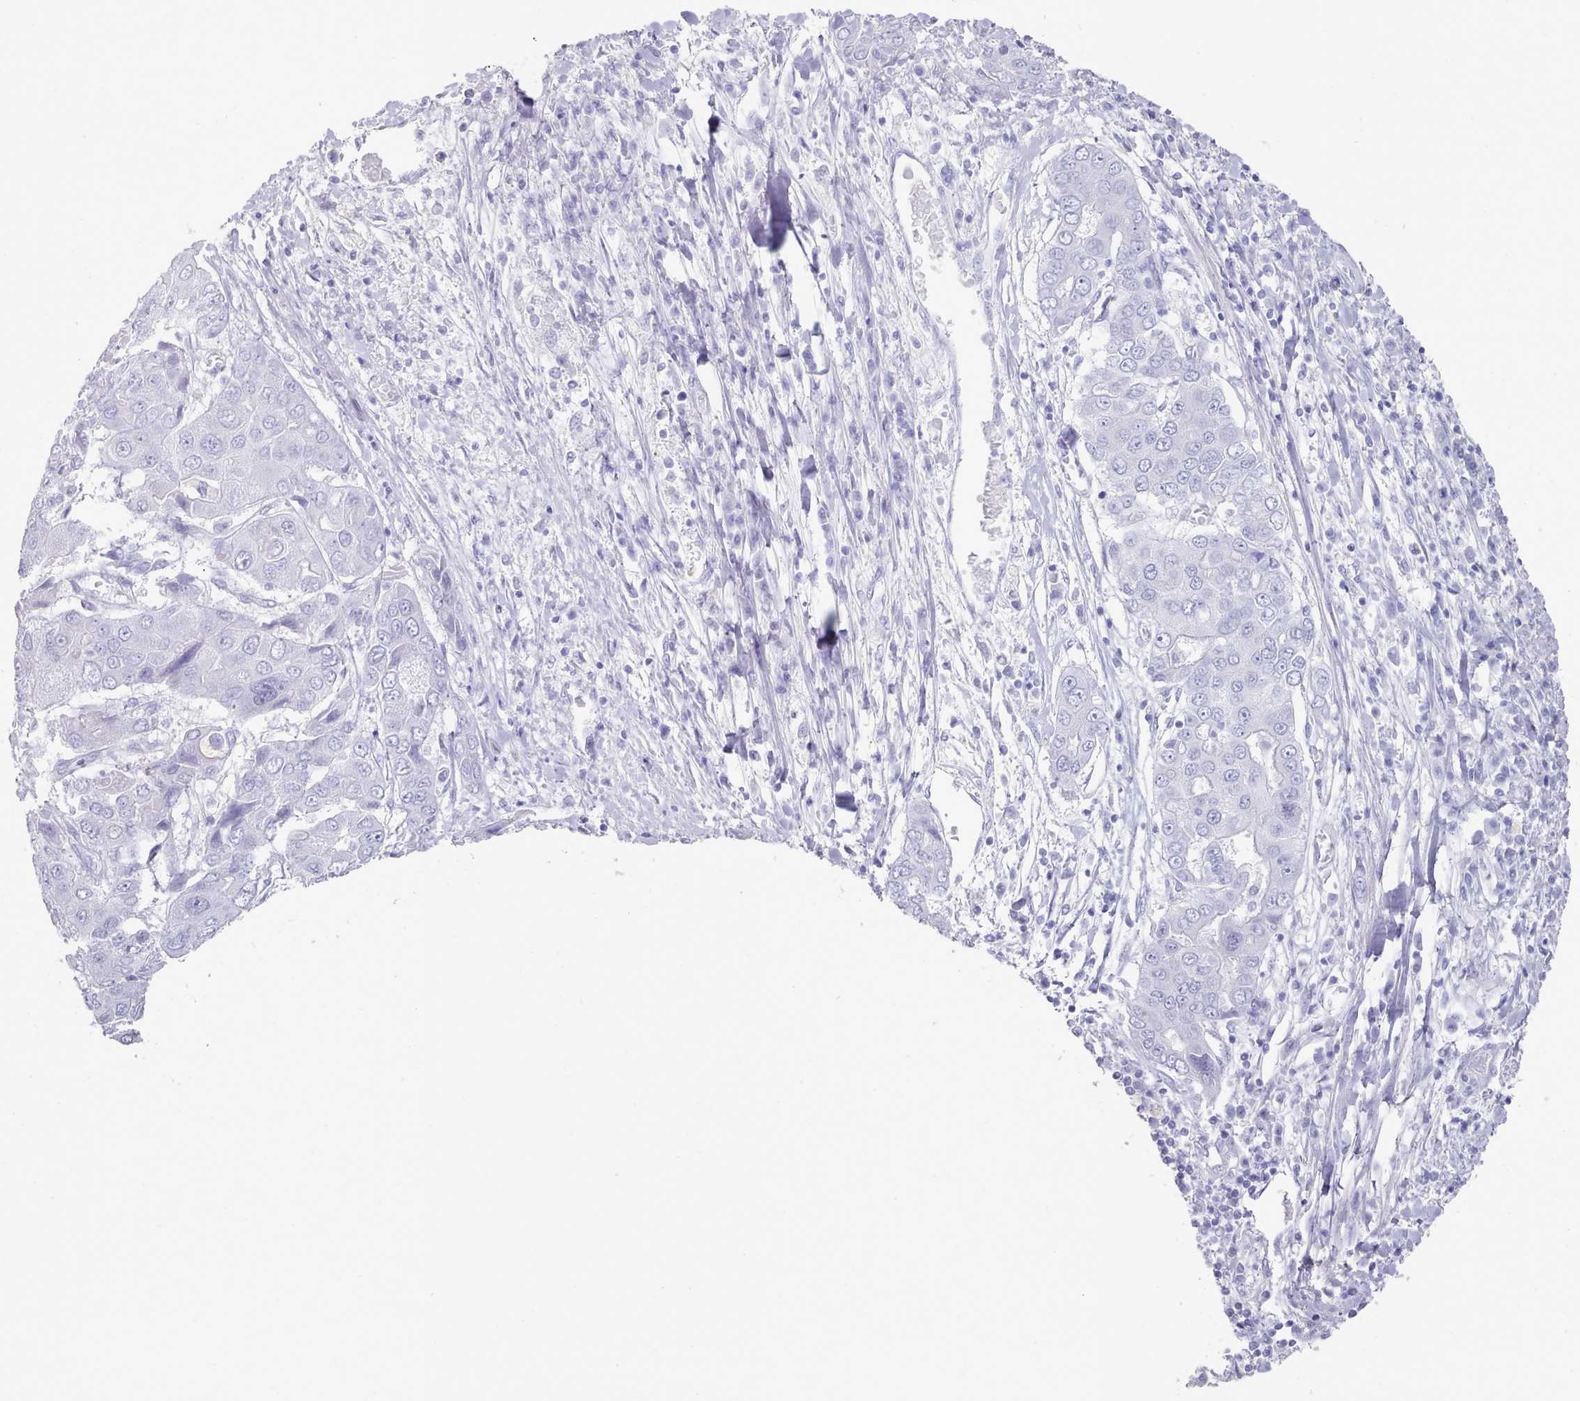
{"staining": {"intensity": "negative", "quantity": "none", "location": "none"}, "tissue": "liver cancer", "cell_type": "Tumor cells", "image_type": "cancer", "snomed": [{"axis": "morphology", "description": "Cholangiocarcinoma"}, {"axis": "topography", "description": "Liver"}], "caption": "This is an immunohistochemistry image of human liver cholangiocarcinoma. There is no staining in tumor cells.", "gene": "LRRC37A", "patient": {"sex": "male", "age": 67}}